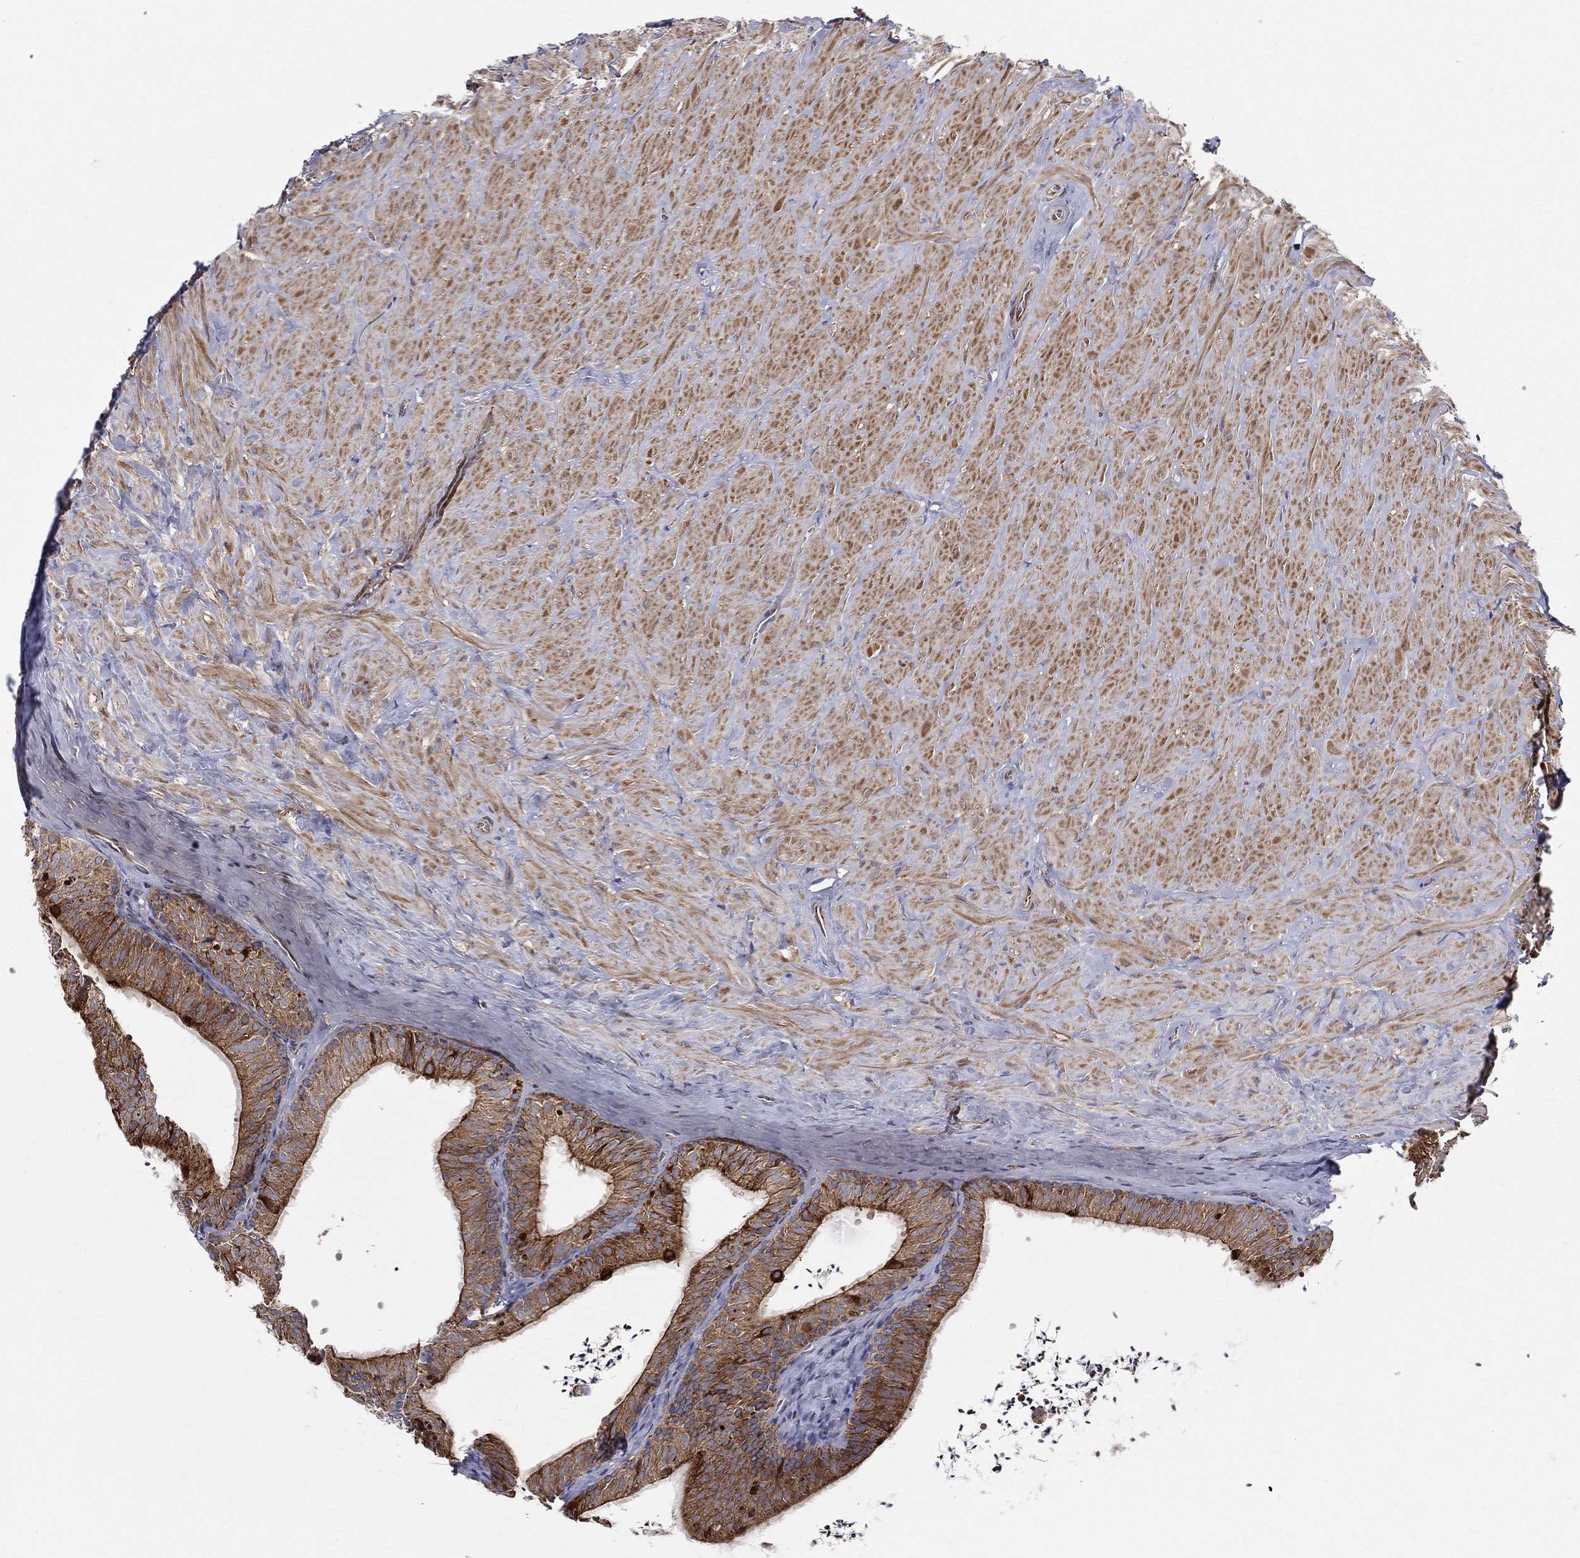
{"staining": {"intensity": "strong", "quantity": ">75%", "location": "cytoplasmic/membranous"}, "tissue": "epididymis", "cell_type": "Glandular cells", "image_type": "normal", "snomed": [{"axis": "morphology", "description": "Normal tissue, NOS"}, {"axis": "topography", "description": "Epididymis"}], "caption": "This image demonstrates benign epididymis stained with IHC to label a protein in brown. The cytoplasmic/membranous of glandular cells show strong positivity for the protein. Nuclei are counter-stained blue.", "gene": "MIX23", "patient": {"sex": "male", "age": 32}}